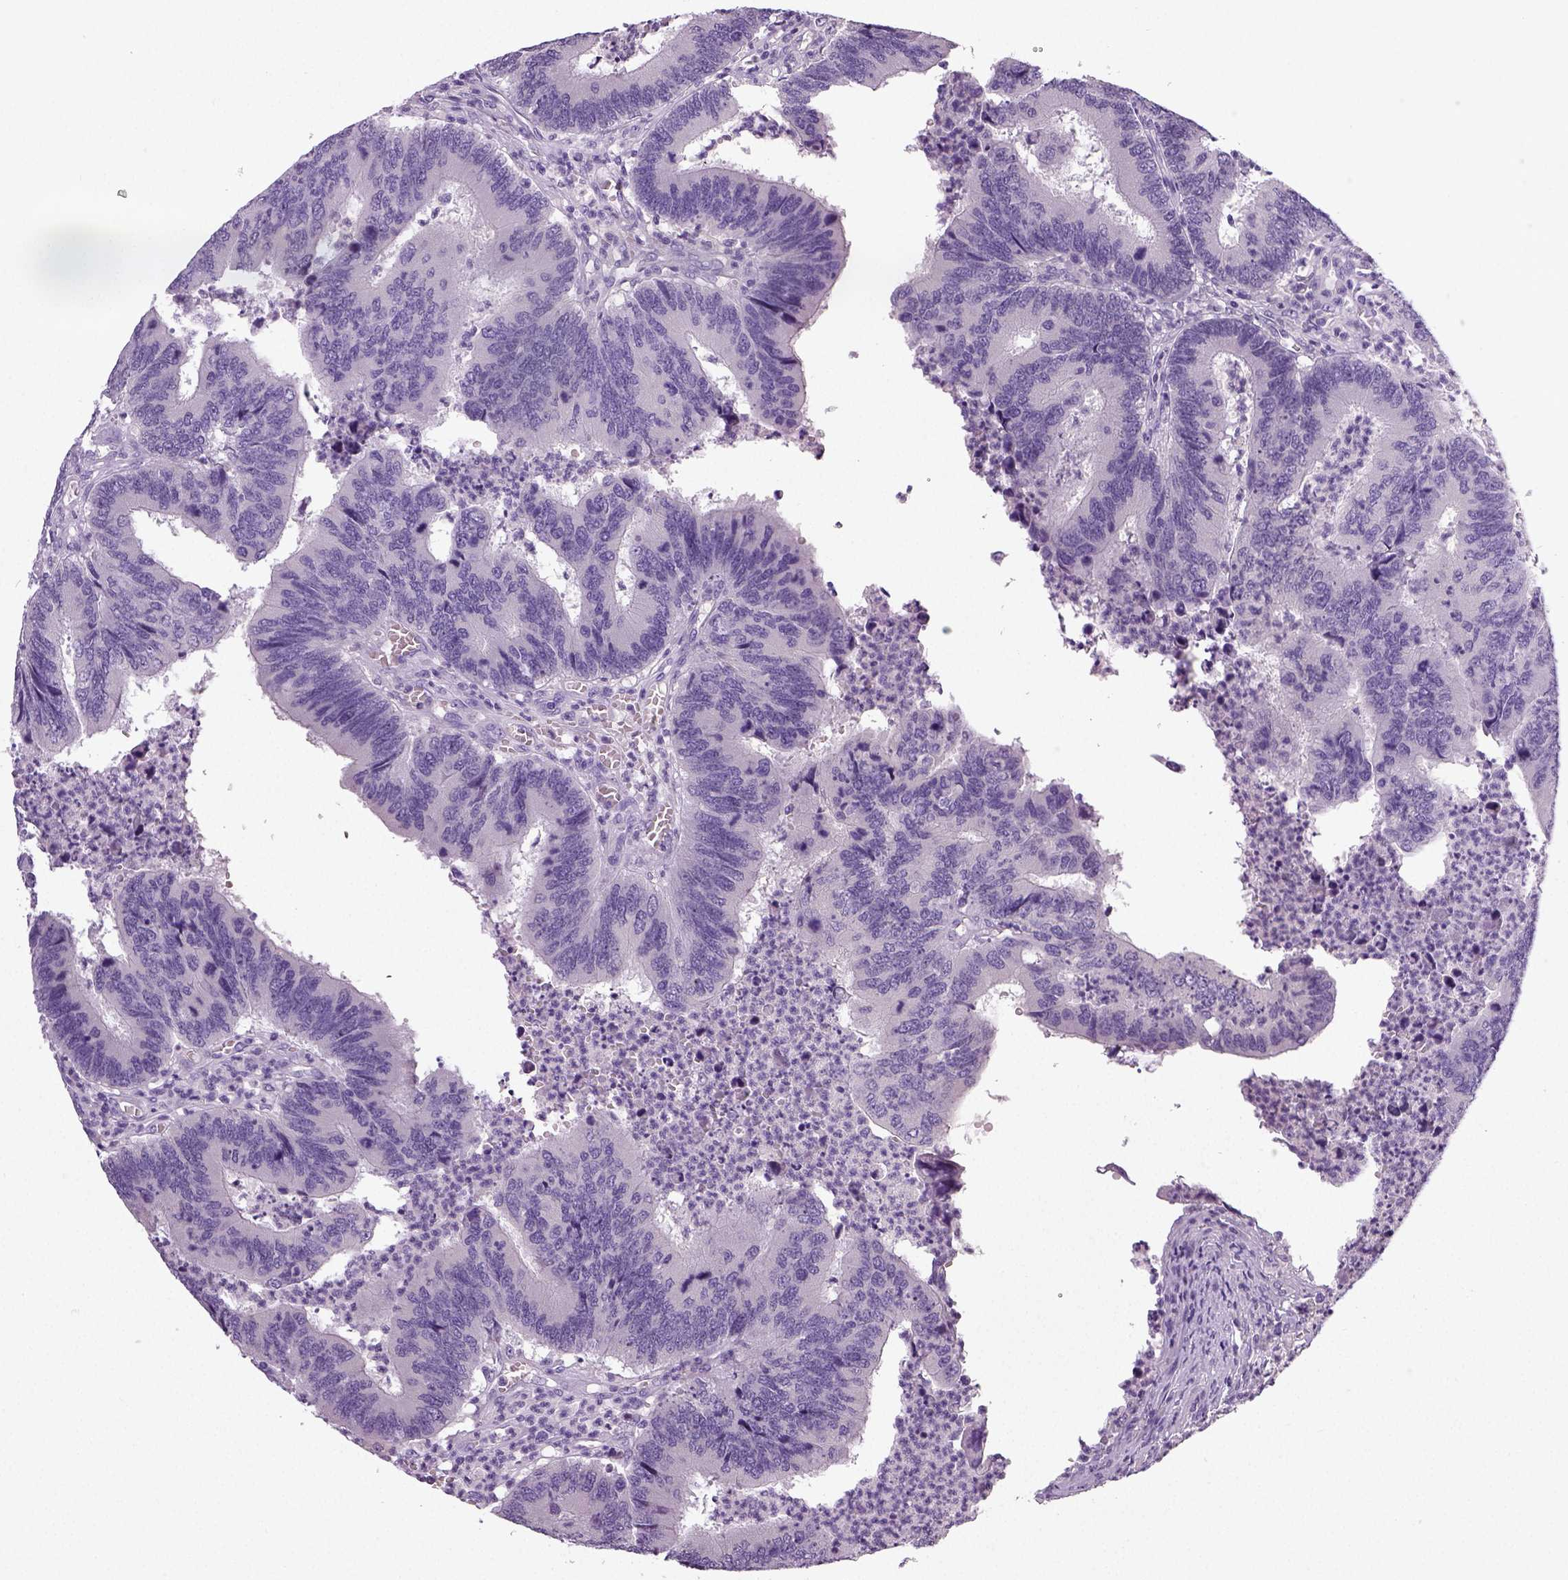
{"staining": {"intensity": "negative", "quantity": "none", "location": "none"}, "tissue": "colorectal cancer", "cell_type": "Tumor cells", "image_type": "cancer", "snomed": [{"axis": "morphology", "description": "Adenocarcinoma, NOS"}, {"axis": "topography", "description": "Colon"}], "caption": "Immunohistochemical staining of human colorectal adenocarcinoma shows no significant positivity in tumor cells.", "gene": "NECAB2", "patient": {"sex": "female", "age": 67}}